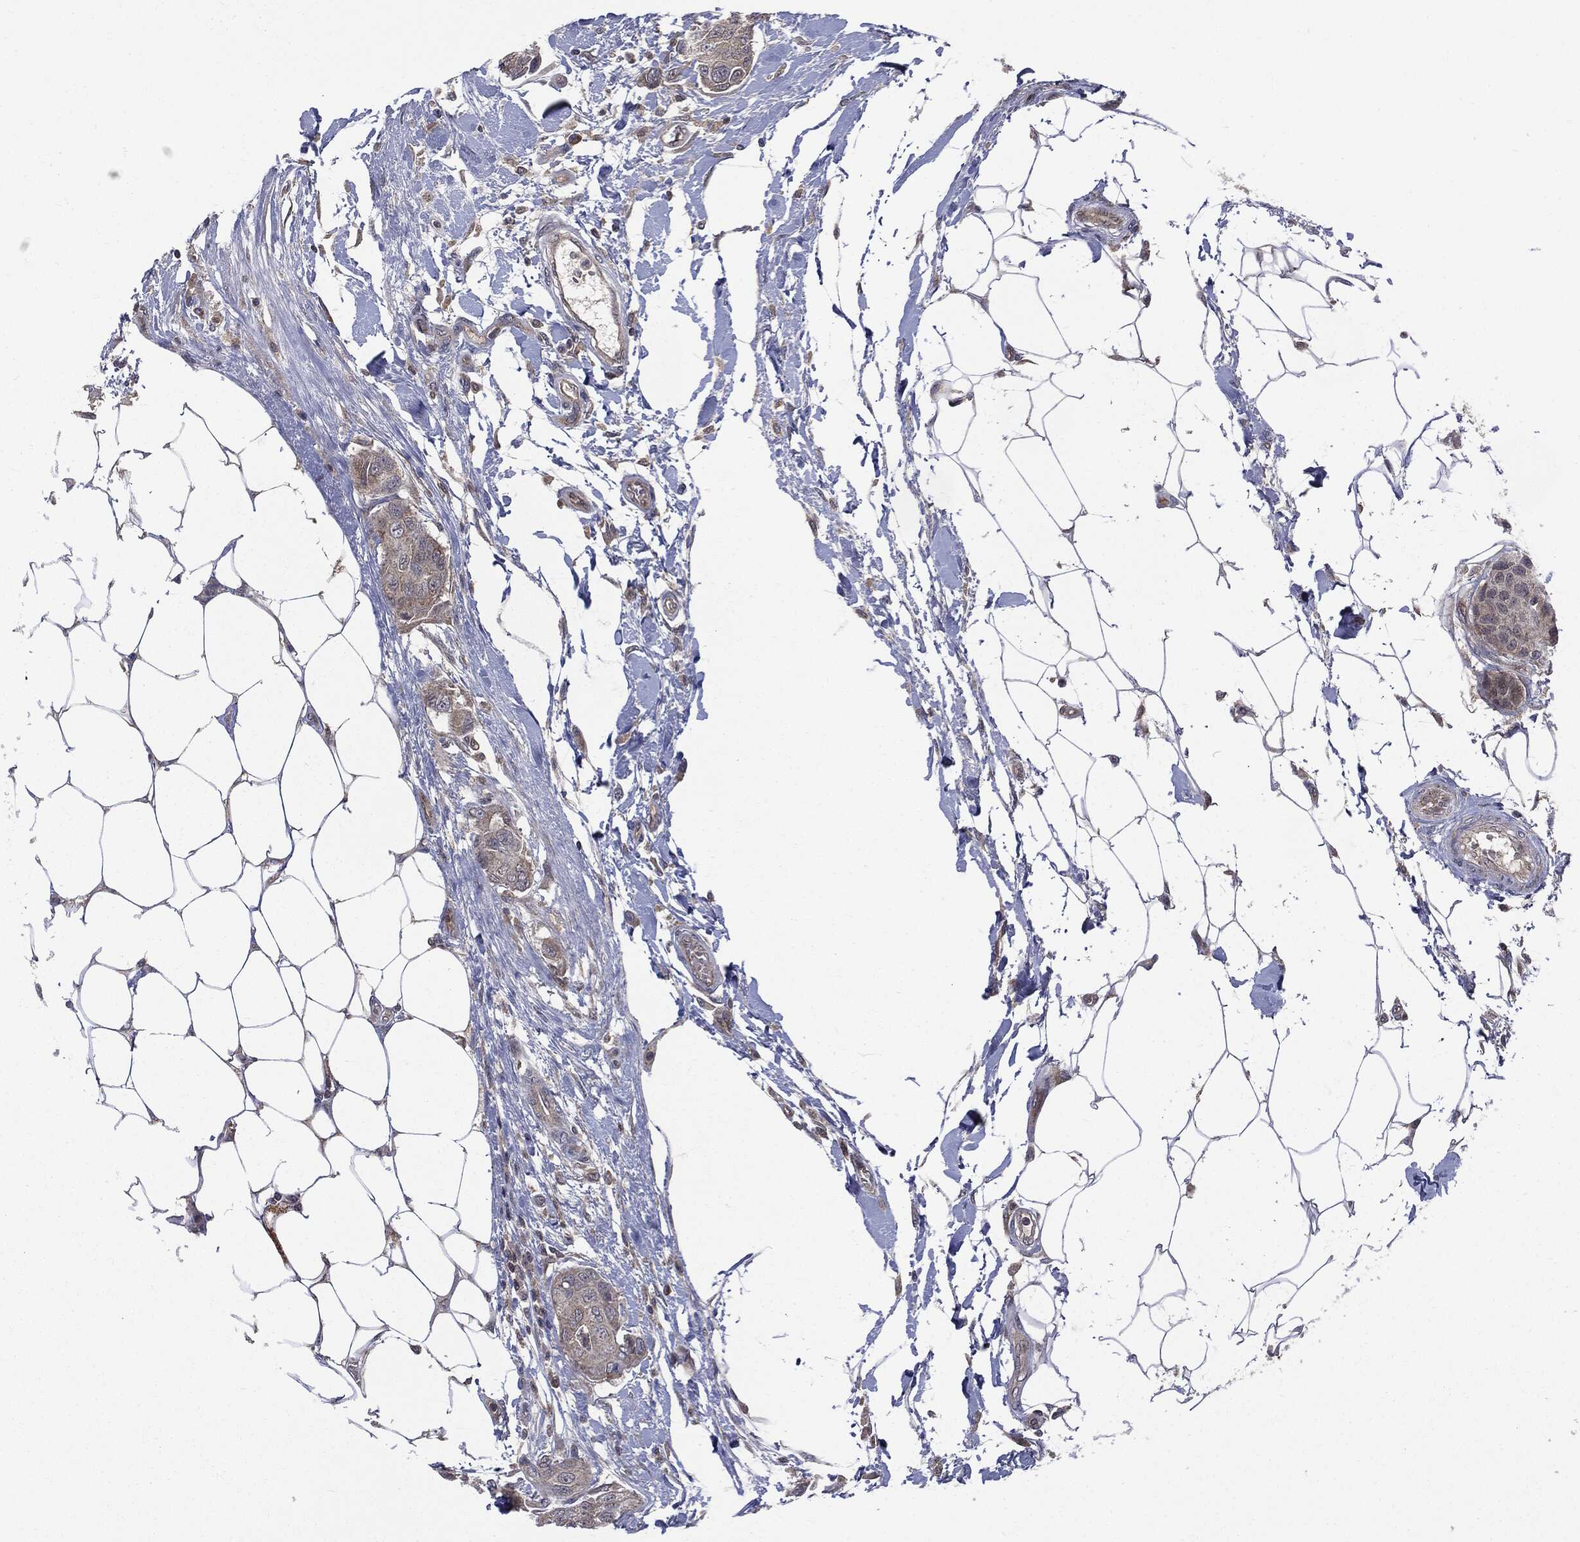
{"staining": {"intensity": "weak", "quantity": "<25%", "location": "cytoplasmic/membranous"}, "tissue": "breast cancer", "cell_type": "Tumor cells", "image_type": "cancer", "snomed": [{"axis": "morphology", "description": "Duct carcinoma"}, {"axis": "topography", "description": "Breast"}, {"axis": "topography", "description": "Lymph node"}], "caption": "This image is of breast infiltrating ductal carcinoma stained with IHC to label a protein in brown with the nuclei are counter-stained blue. There is no expression in tumor cells.", "gene": "PTPA", "patient": {"sex": "female", "age": 80}}